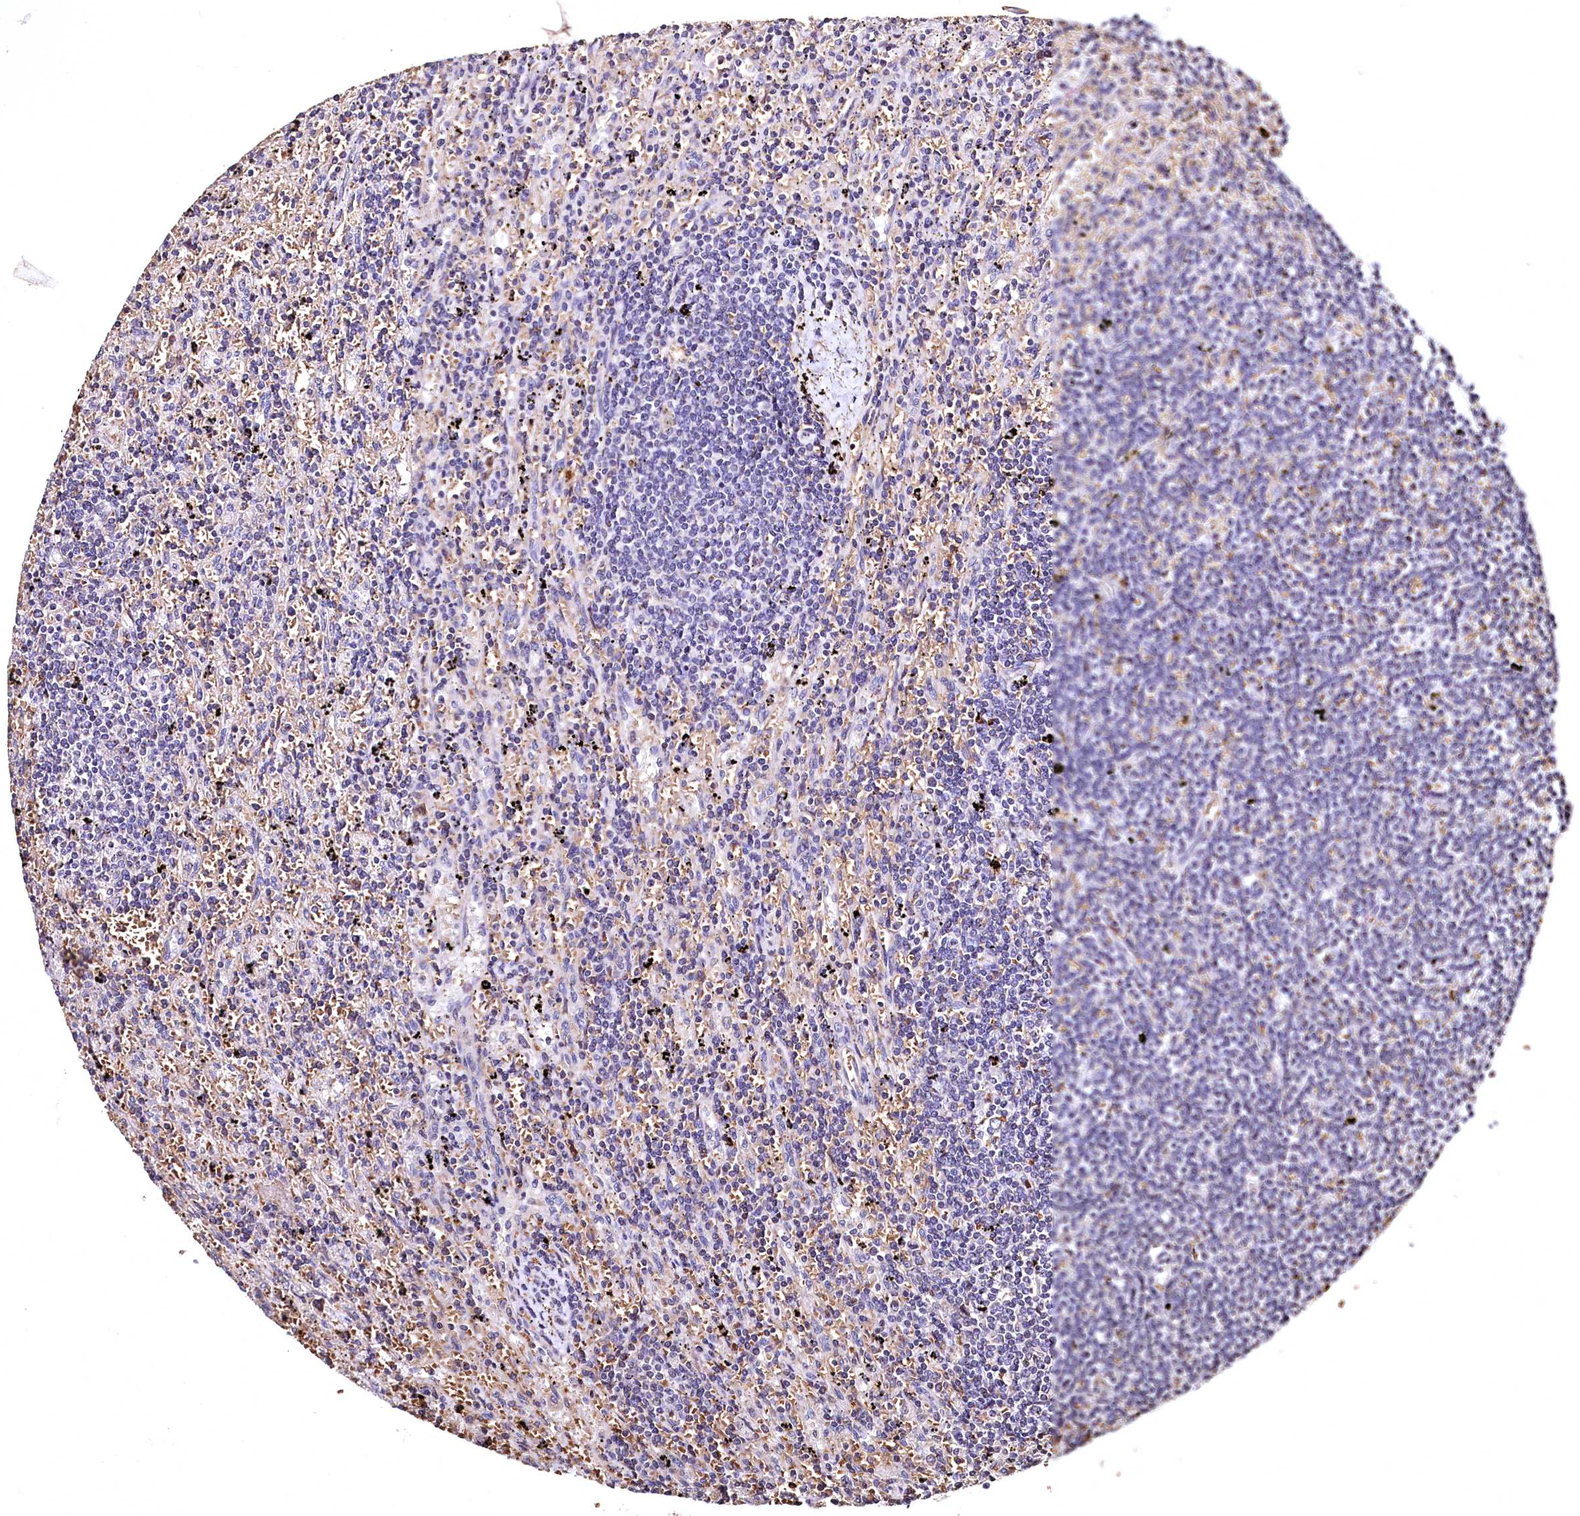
{"staining": {"intensity": "negative", "quantity": "none", "location": "none"}, "tissue": "lymphoma", "cell_type": "Tumor cells", "image_type": "cancer", "snomed": [{"axis": "morphology", "description": "Malignant lymphoma, non-Hodgkin's type, Low grade"}, {"axis": "topography", "description": "Spleen"}], "caption": "This is an IHC micrograph of lymphoma. There is no expression in tumor cells.", "gene": "SPTA1", "patient": {"sex": "male", "age": 76}}